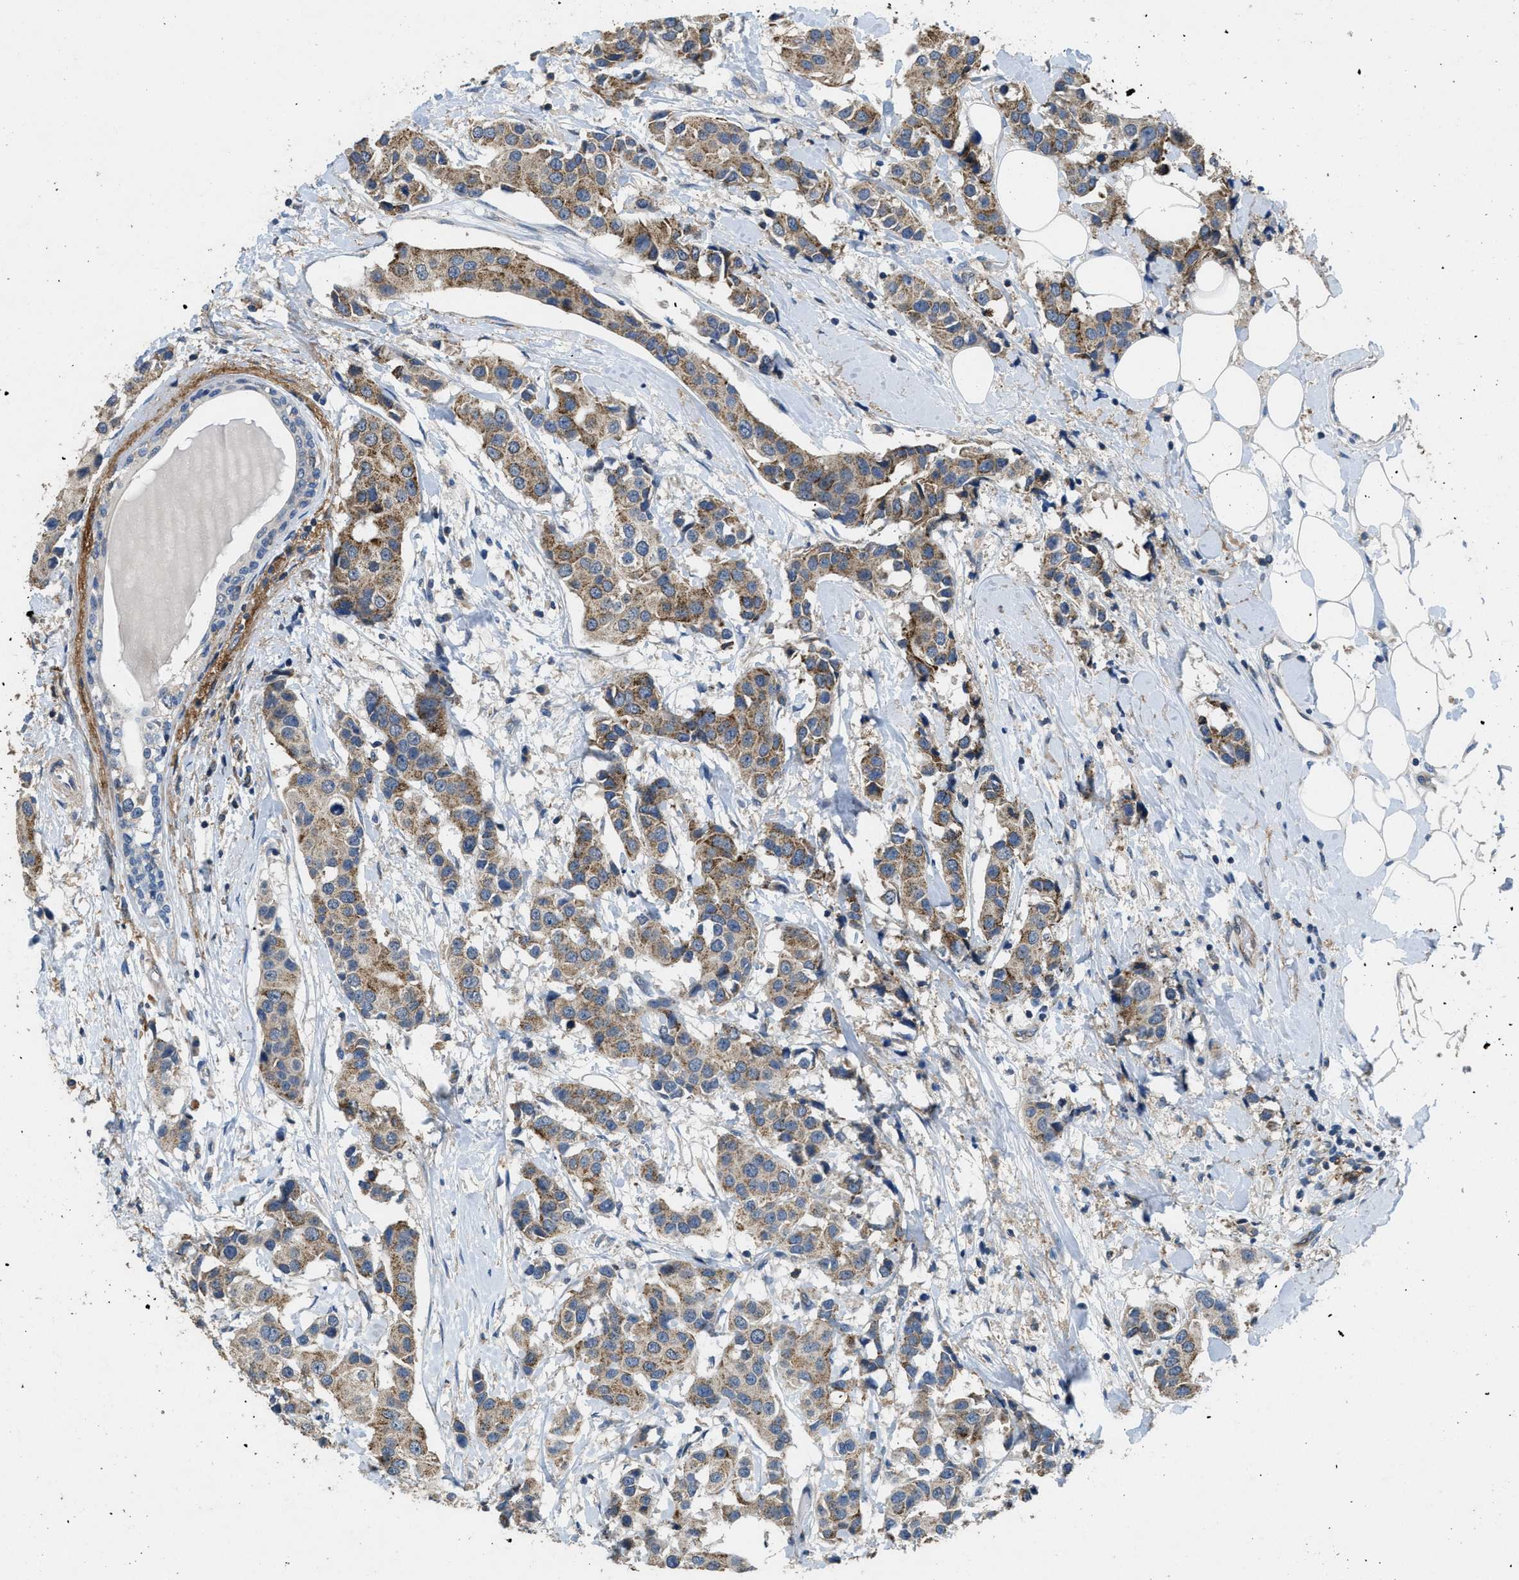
{"staining": {"intensity": "moderate", "quantity": ">75%", "location": "cytoplasmic/membranous"}, "tissue": "breast cancer", "cell_type": "Tumor cells", "image_type": "cancer", "snomed": [{"axis": "morphology", "description": "Normal tissue, NOS"}, {"axis": "morphology", "description": "Duct carcinoma"}, {"axis": "topography", "description": "Breast"}], "caption": "Breast cancer was stained to show a protein in brown. There is medium levels of moderate cytoplasmic/membranous staining in about >75% of tumor cells. (brown staining indicates protein expression, while blue staining denotes nuclei).", "gene": "DGKE", "patient": {"sex": "female", "age": 39}}